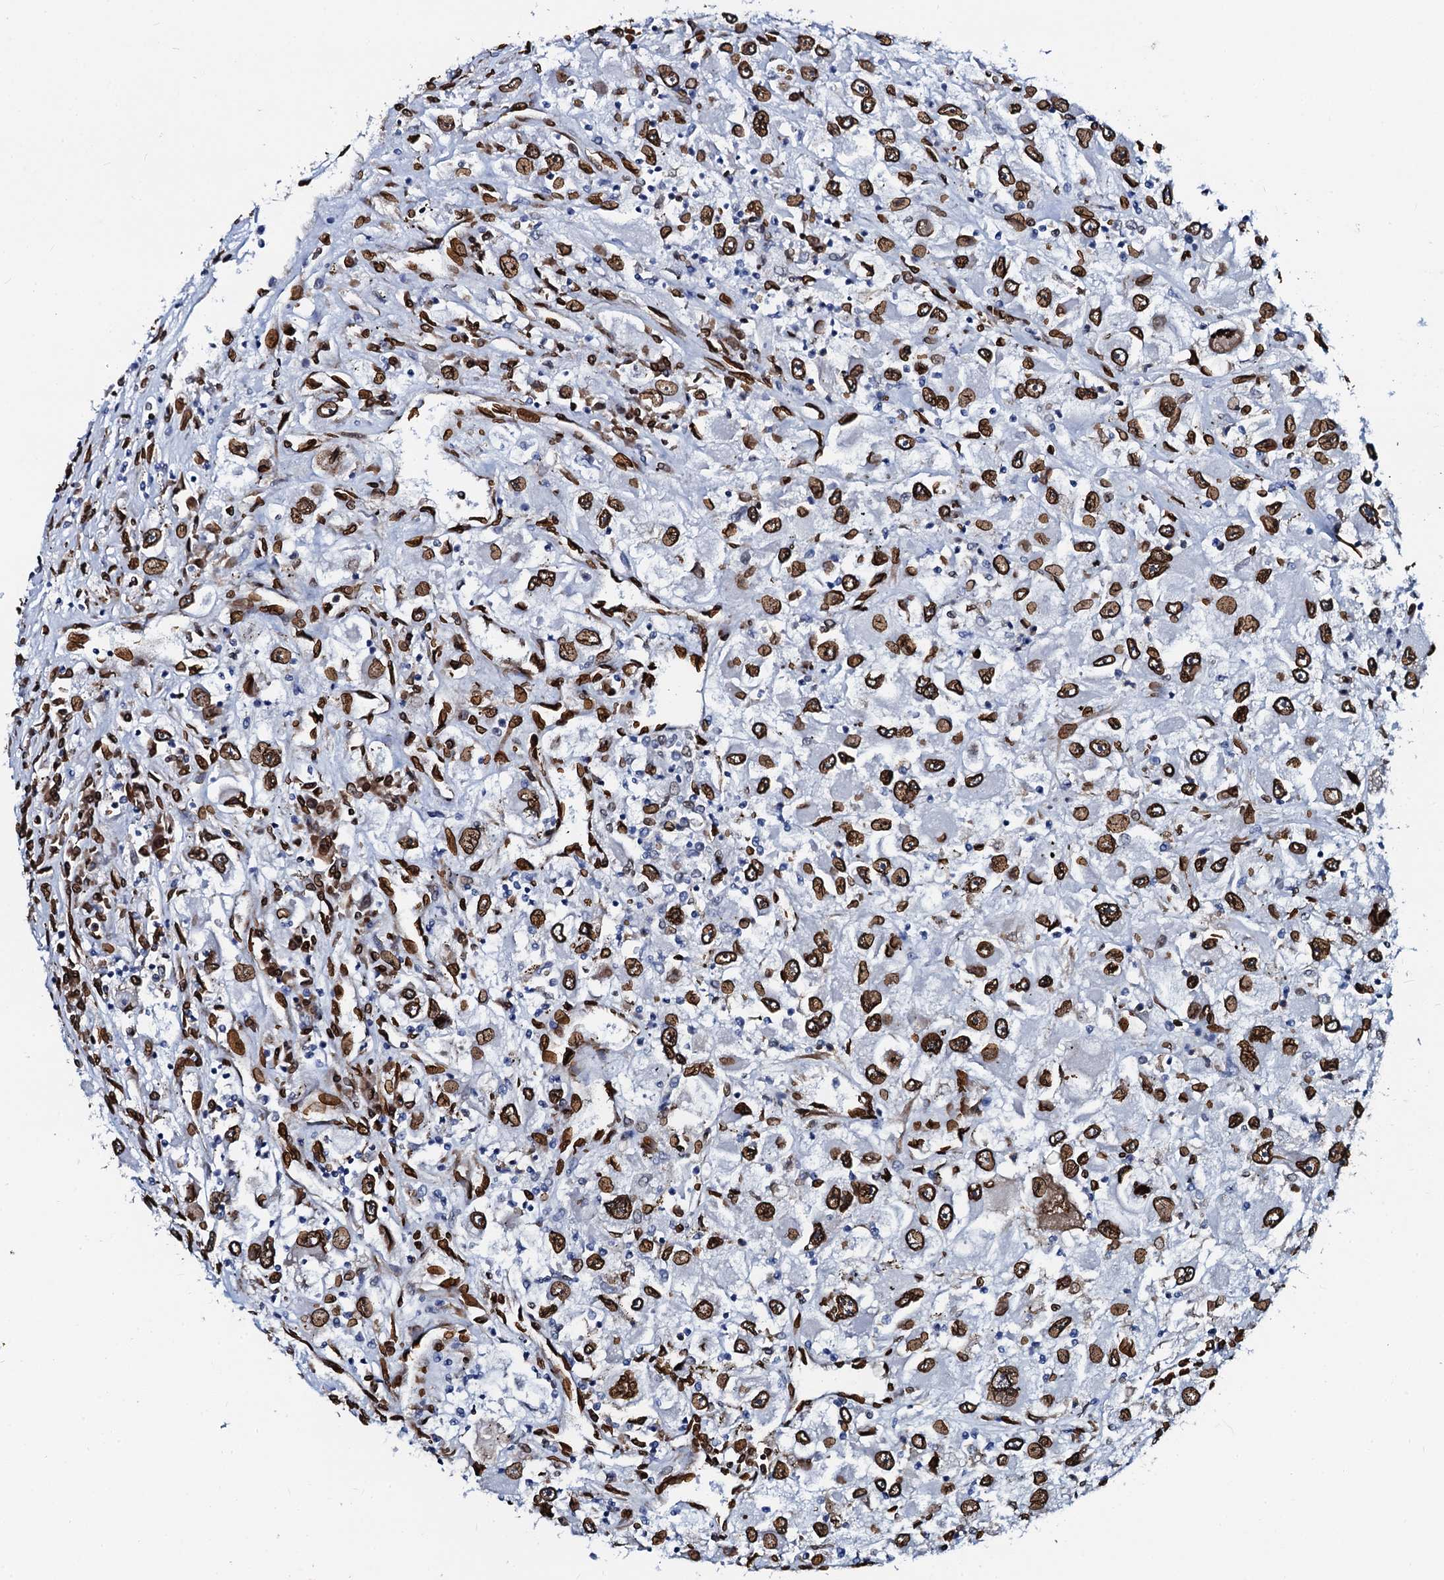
{"staining": {"intensity": "strong", "quantity": ">75%", "location": "nuclear"}, "tissue": "renal cancer", "cell_type": "Tumor cells", "image_type": "cancer", "snomed": [{"axis": "morphology", "description": "Adenocarcinoma, NOS"}, {"axis": "topography", "description": "Kidney"}], "caption": "An image showing strong nuclear staining in approximately >75% of tumor cells in adenocarcinoma (renal), as visualized by brown immunohistochemical staining.", "gene": "KATNAL2", "patient": {"sex": "female", "age": 52}}